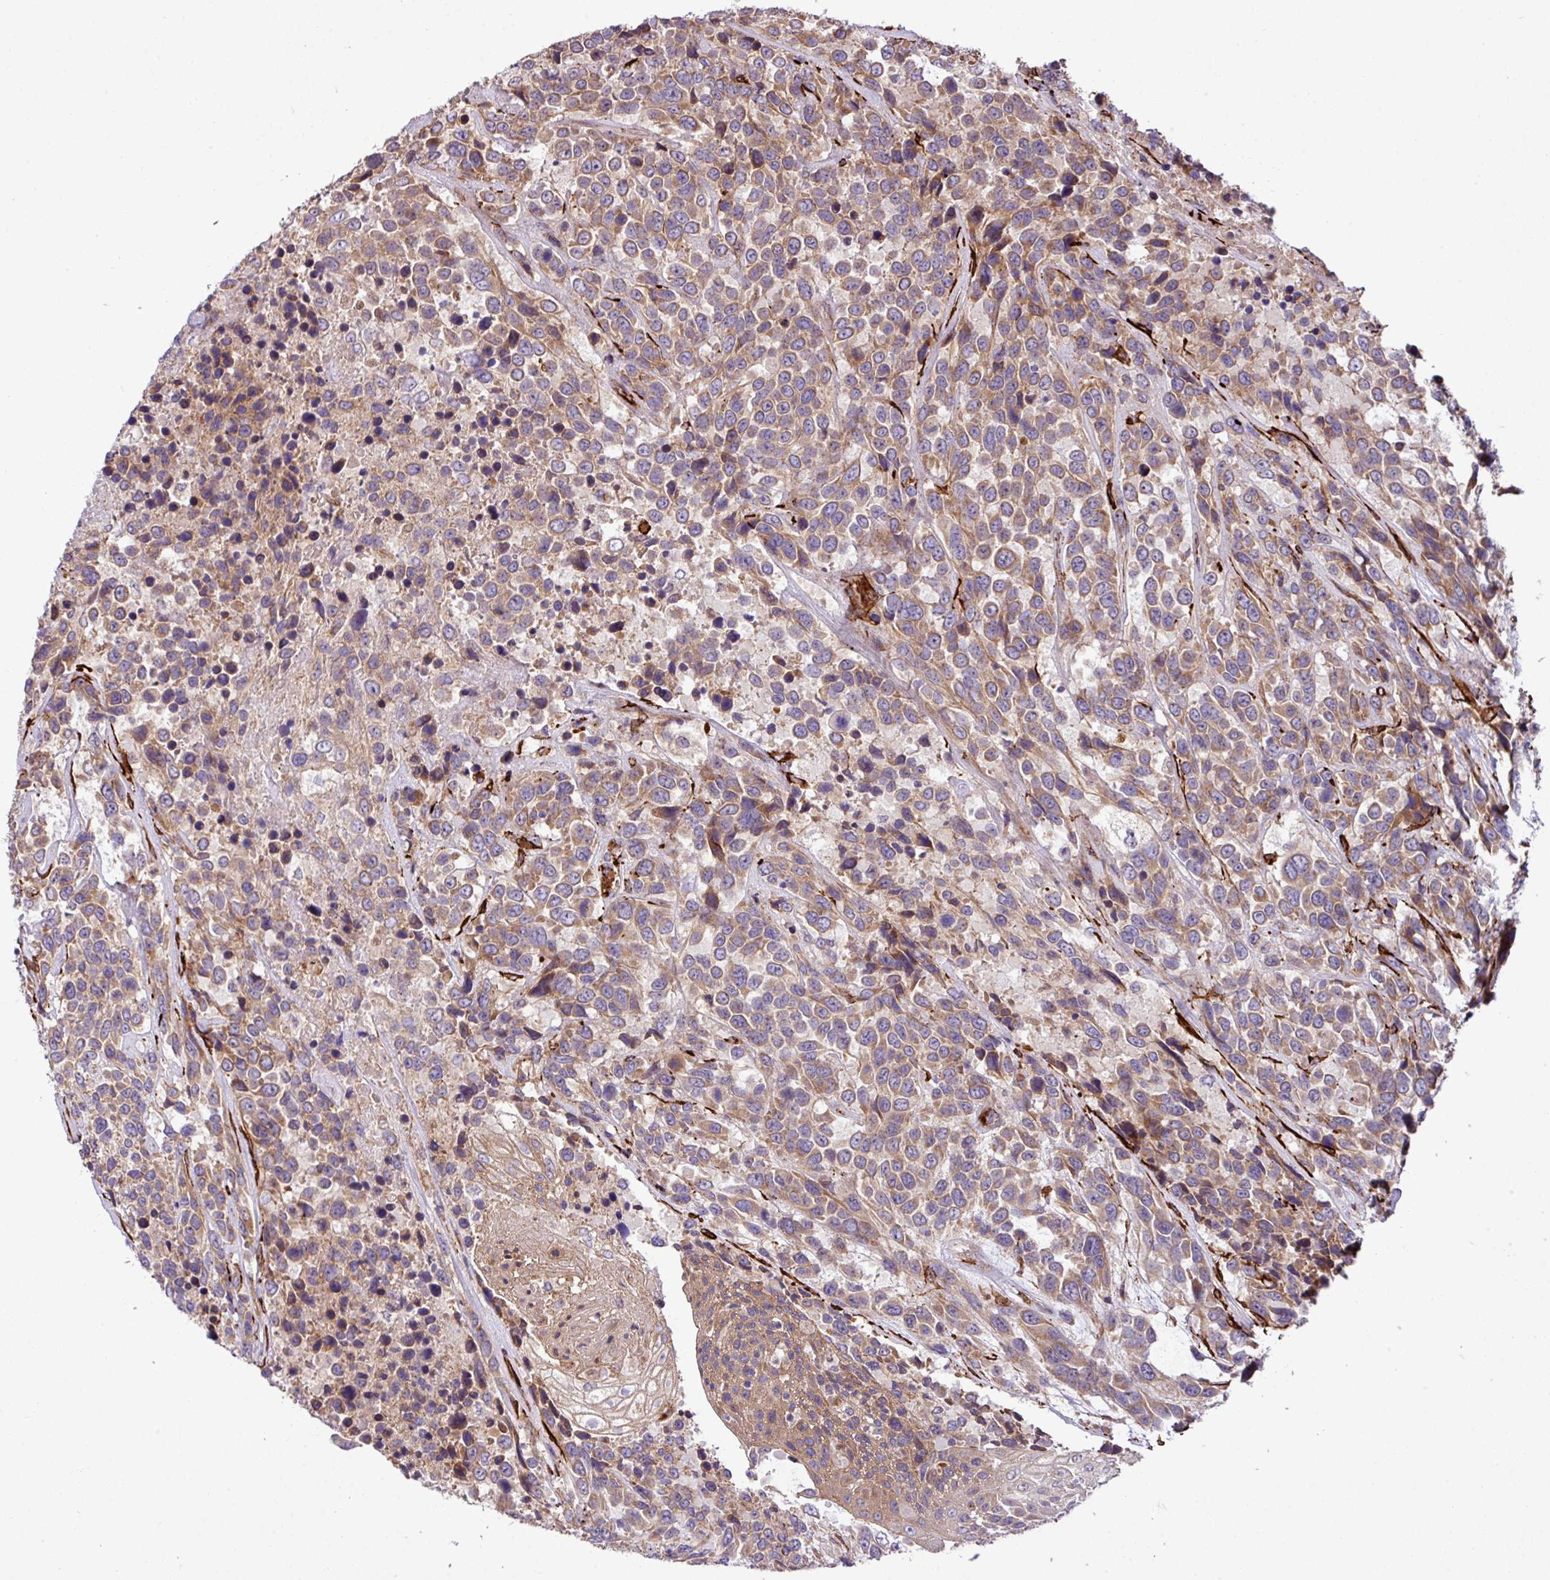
{"staining": {"intensity": "moderate", "quantity": ">75%", "location": "cytoplasmic/membranous"}, "tissue": "urothelial cancer", "cell_type": "Tumor cells", "image_type": "cancer", "snomed": [{"axis": "morphology", "description": "Urothelial carcinoma, High grade"}, {"axis": "topography", "description": "Urinary bladder"}], "caption": "Immunohistochemical staining of urothelial carcinoma (high-grade) displays medium levels of moderate cytoplasmic/membranous positivity in about >75% of tumor cells.", "gene": "FAM47E", "patient": {"sex": "female", "age": 70}}